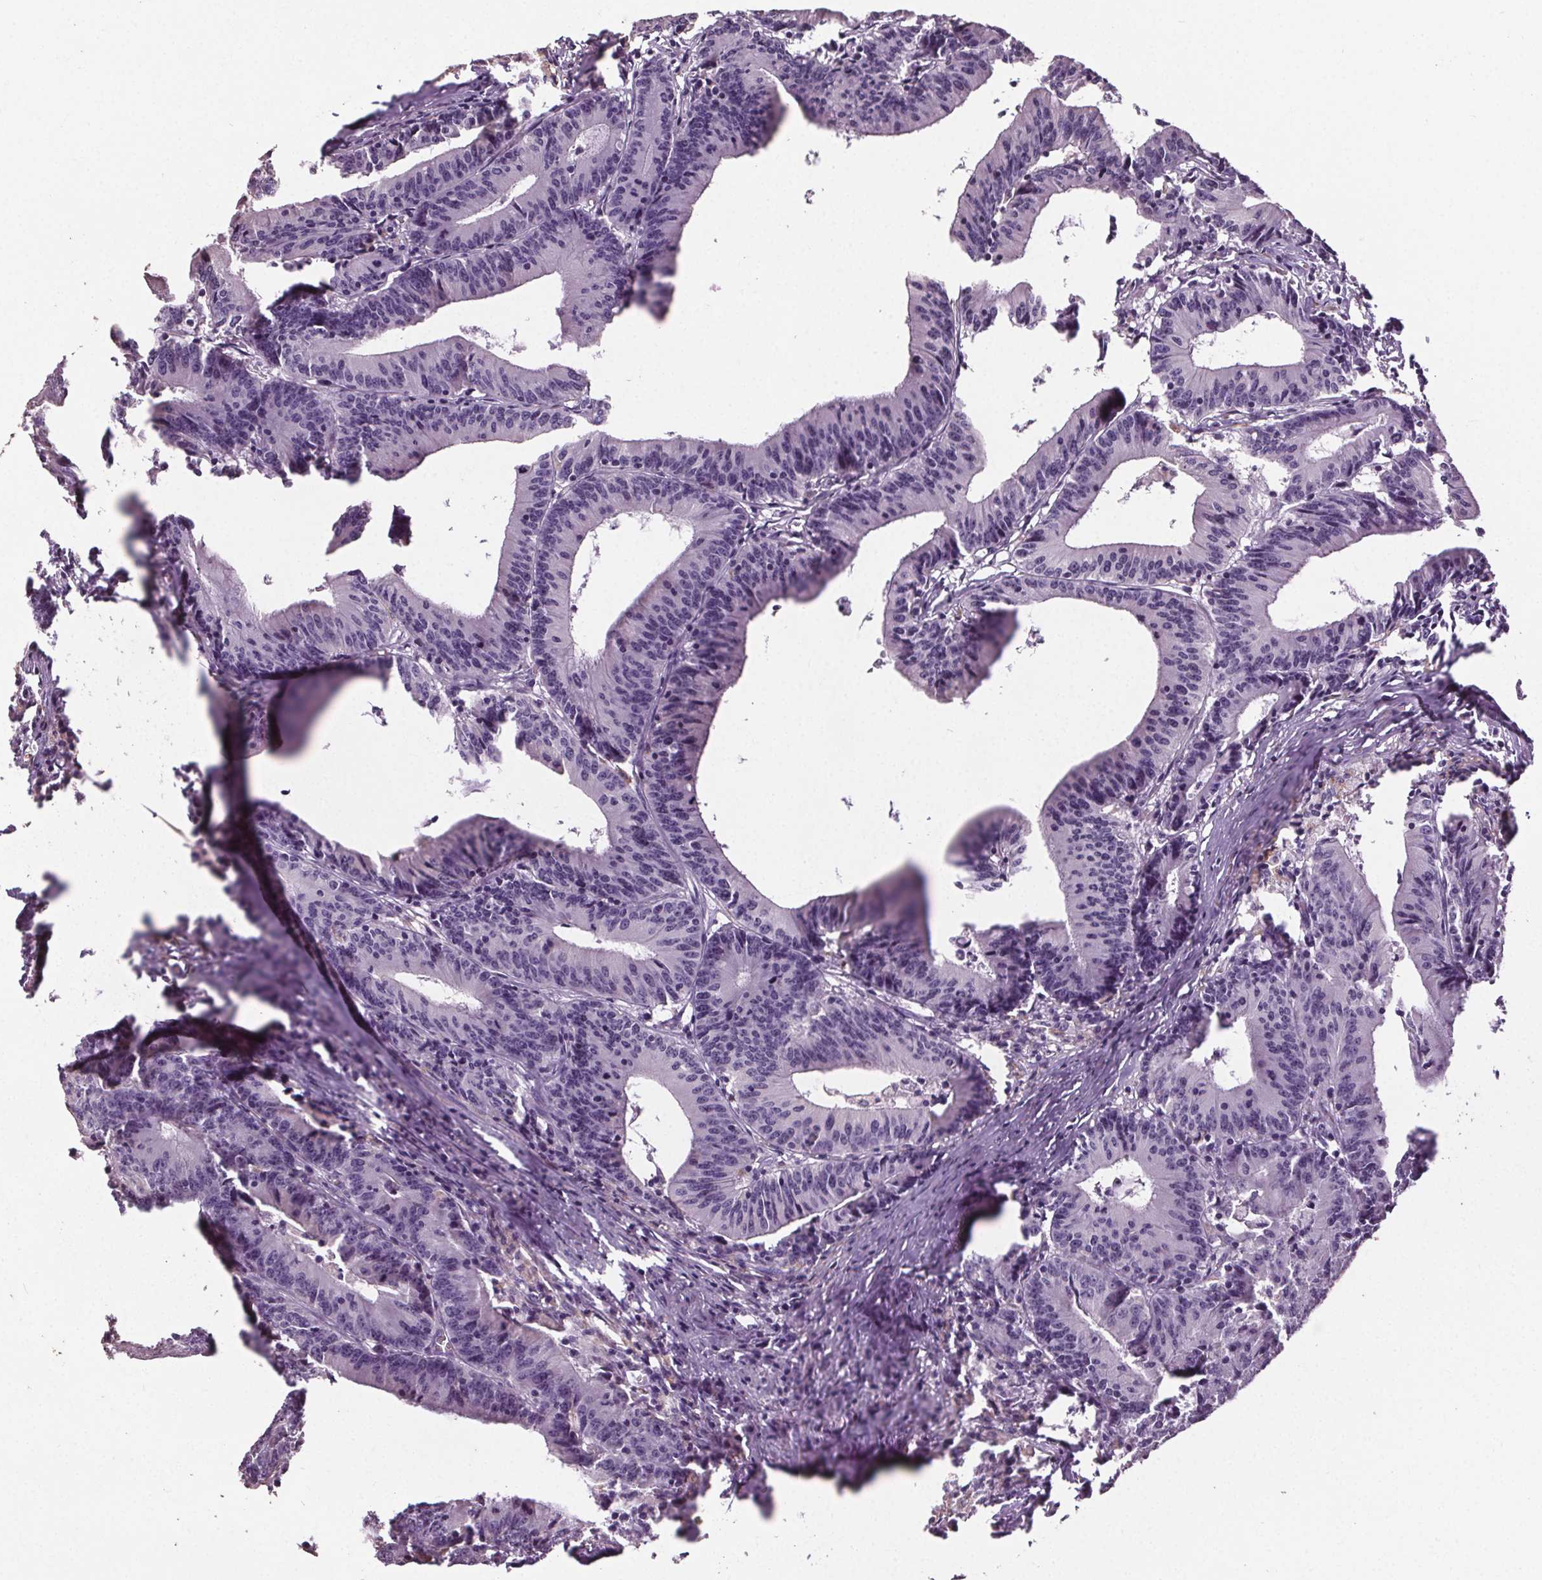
{"staining": {"intensity": "negative", "quantity": "none", "location": "none"}, "tissue": "colorectal cancer", "cell_type": "Tumor cells", "image_type": "cancer", "snomed": [{"axis": "morphology", "description": "Adenocarcinoma, NOS"}, {"axis": "topography", "description": "Colon"}], "caption": "Colorectal cancer was stained to show a protein in brown. There is no significant staining in tumor cells.", "gene": "GPIHBP1", "patient": {"sex": "female", "age": 78}}